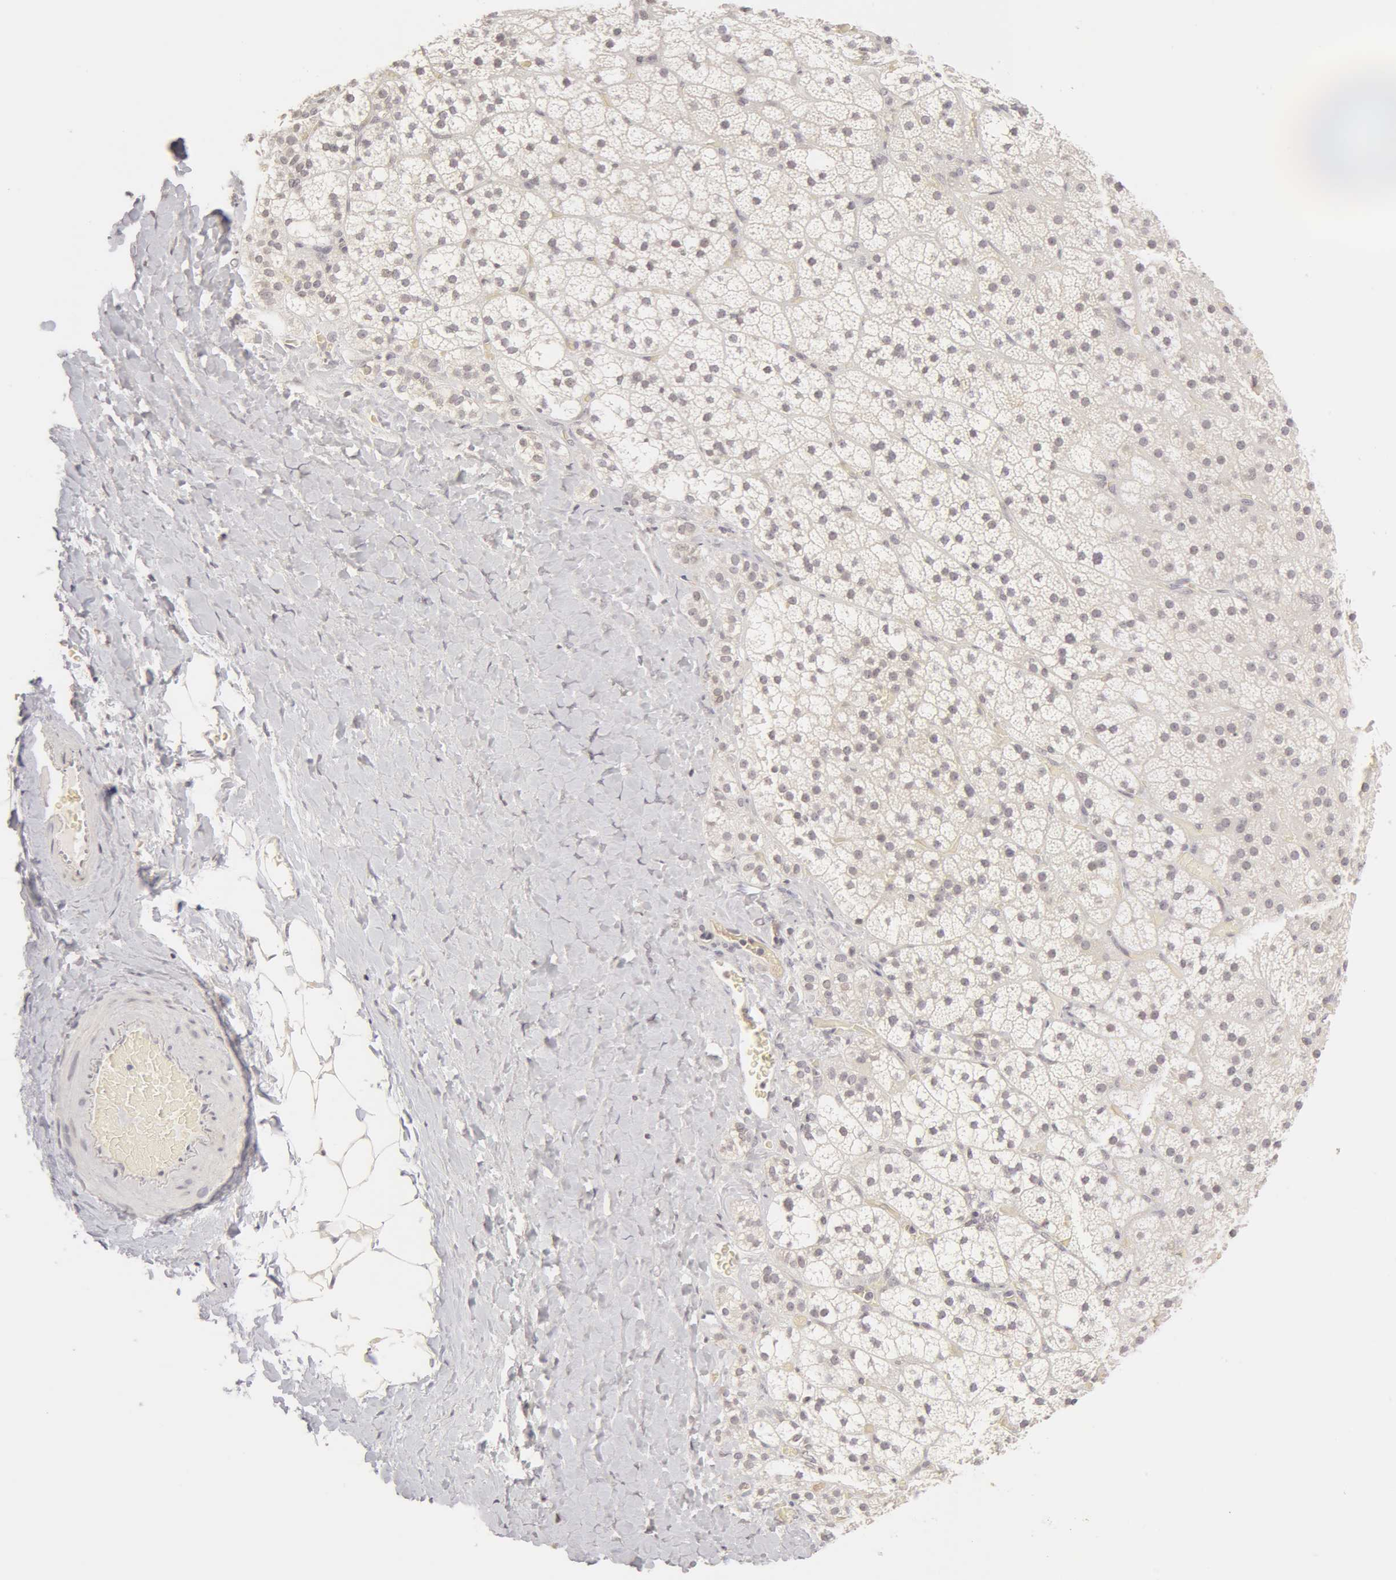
{"staining": {"intensity": "negative", "quantity": "none", "location": "none"}, "tissue": "adrenal gland", "cell_type": "Glandular cells", "image_type": "normal", "snomed": [{"axis": "morphology", "description": "Normal tissue, NOS"}, {"axis": "topography", "description": "Adrenal gland"}], "caption": "This is an immunohistochemistry photomicrograph of unremarkable adrenal gland. There is no positivity in glandular cells.", "gene": "ADAM10", "patient": {"sex": "male", "age": 53}}